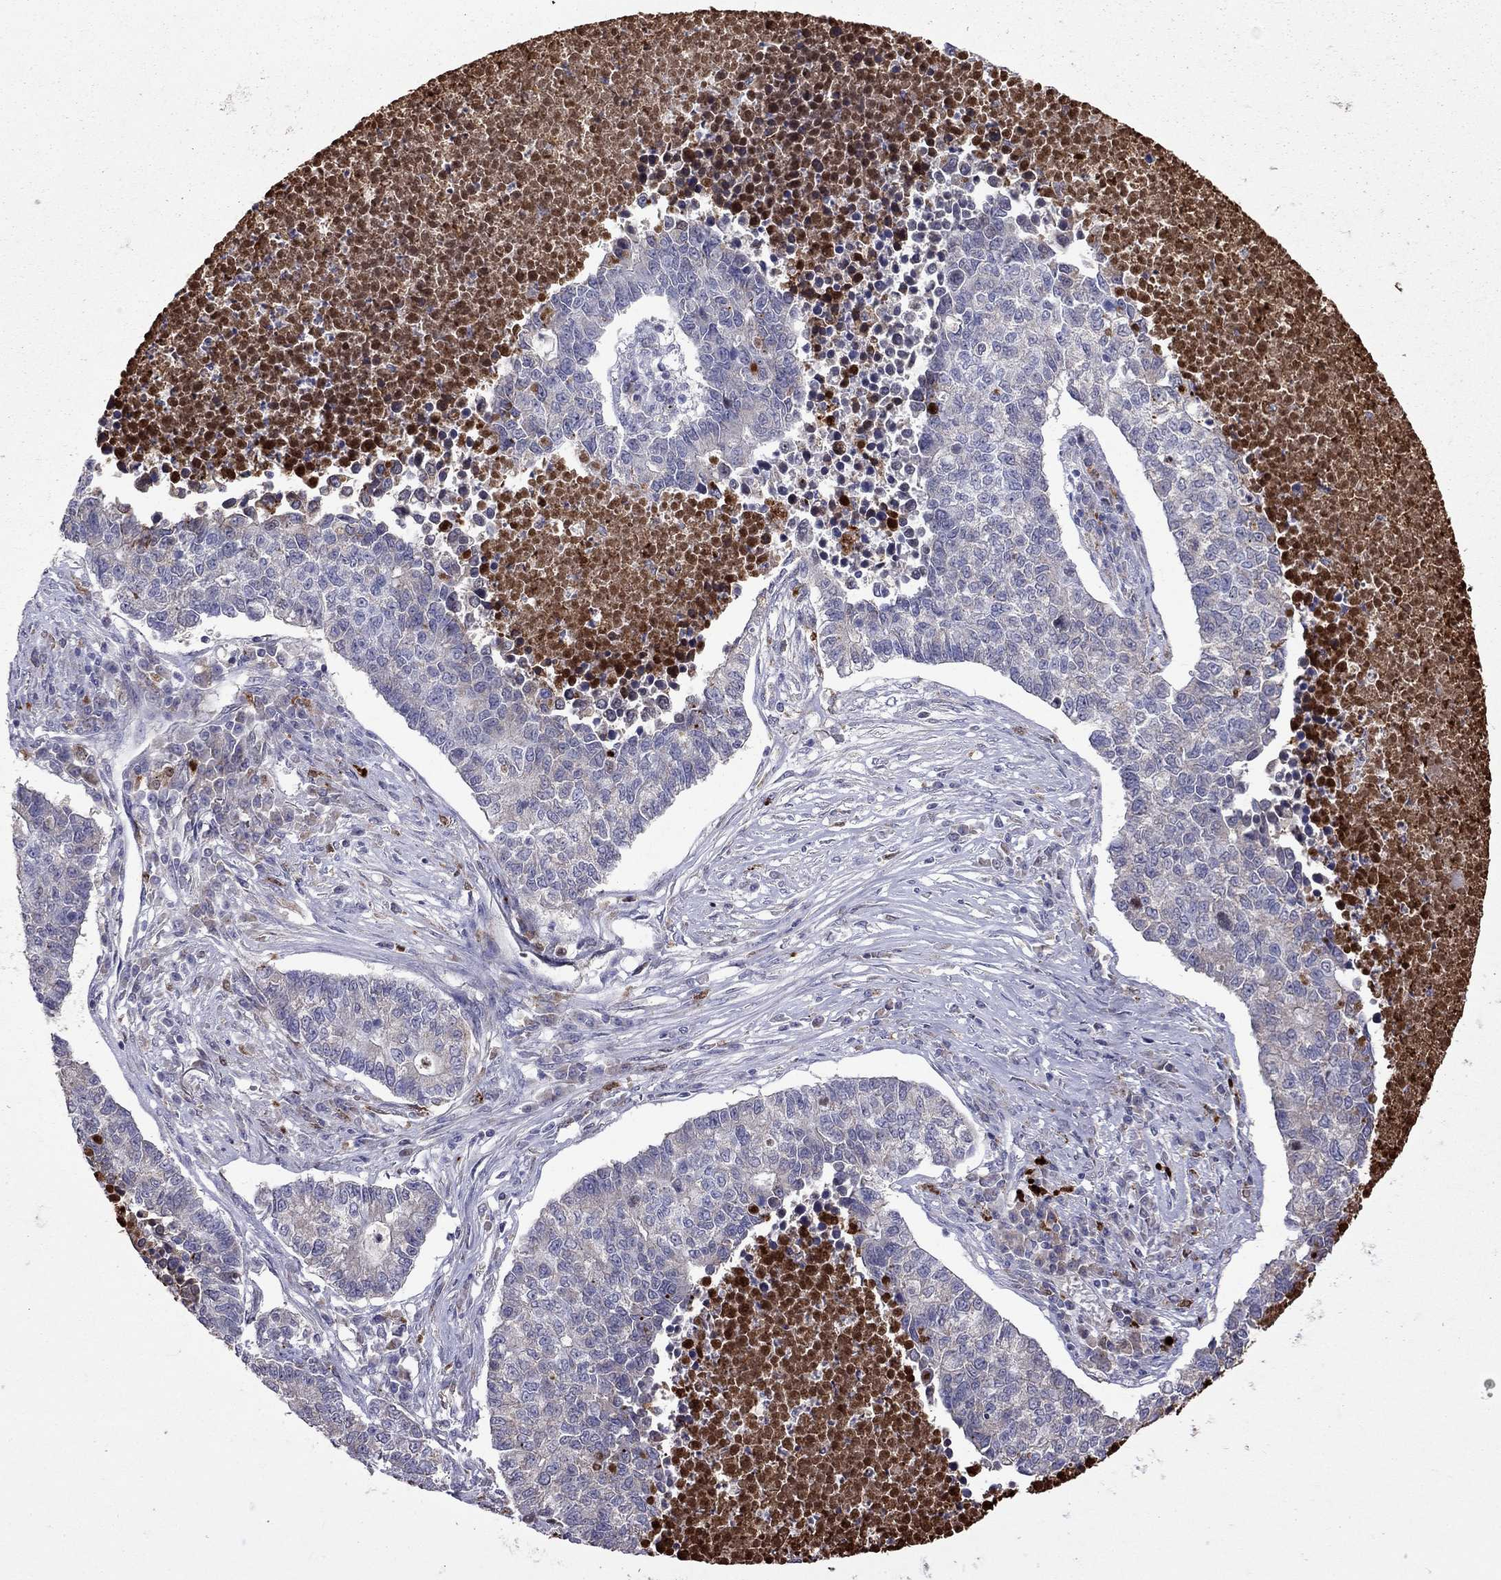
{"staining": {"intensity": "weak", "quantity": "<25%", "location": "cytoplasmic/membranous"}, "tissue": "lung cancer", "cell_type": "Tumor cells", "image_type": "cancer", "snomed": [{"axis": "morphology", "description": "Adenocarcinoma, NOS"}, {"axis": "topography", "description": "Lung"}], "caption": "Tumor cells are negative for brown protein staining in adenocarcinoma (lung).", "gene": "SERPINA3", "patient": {"sex": "male", "age": 57}}